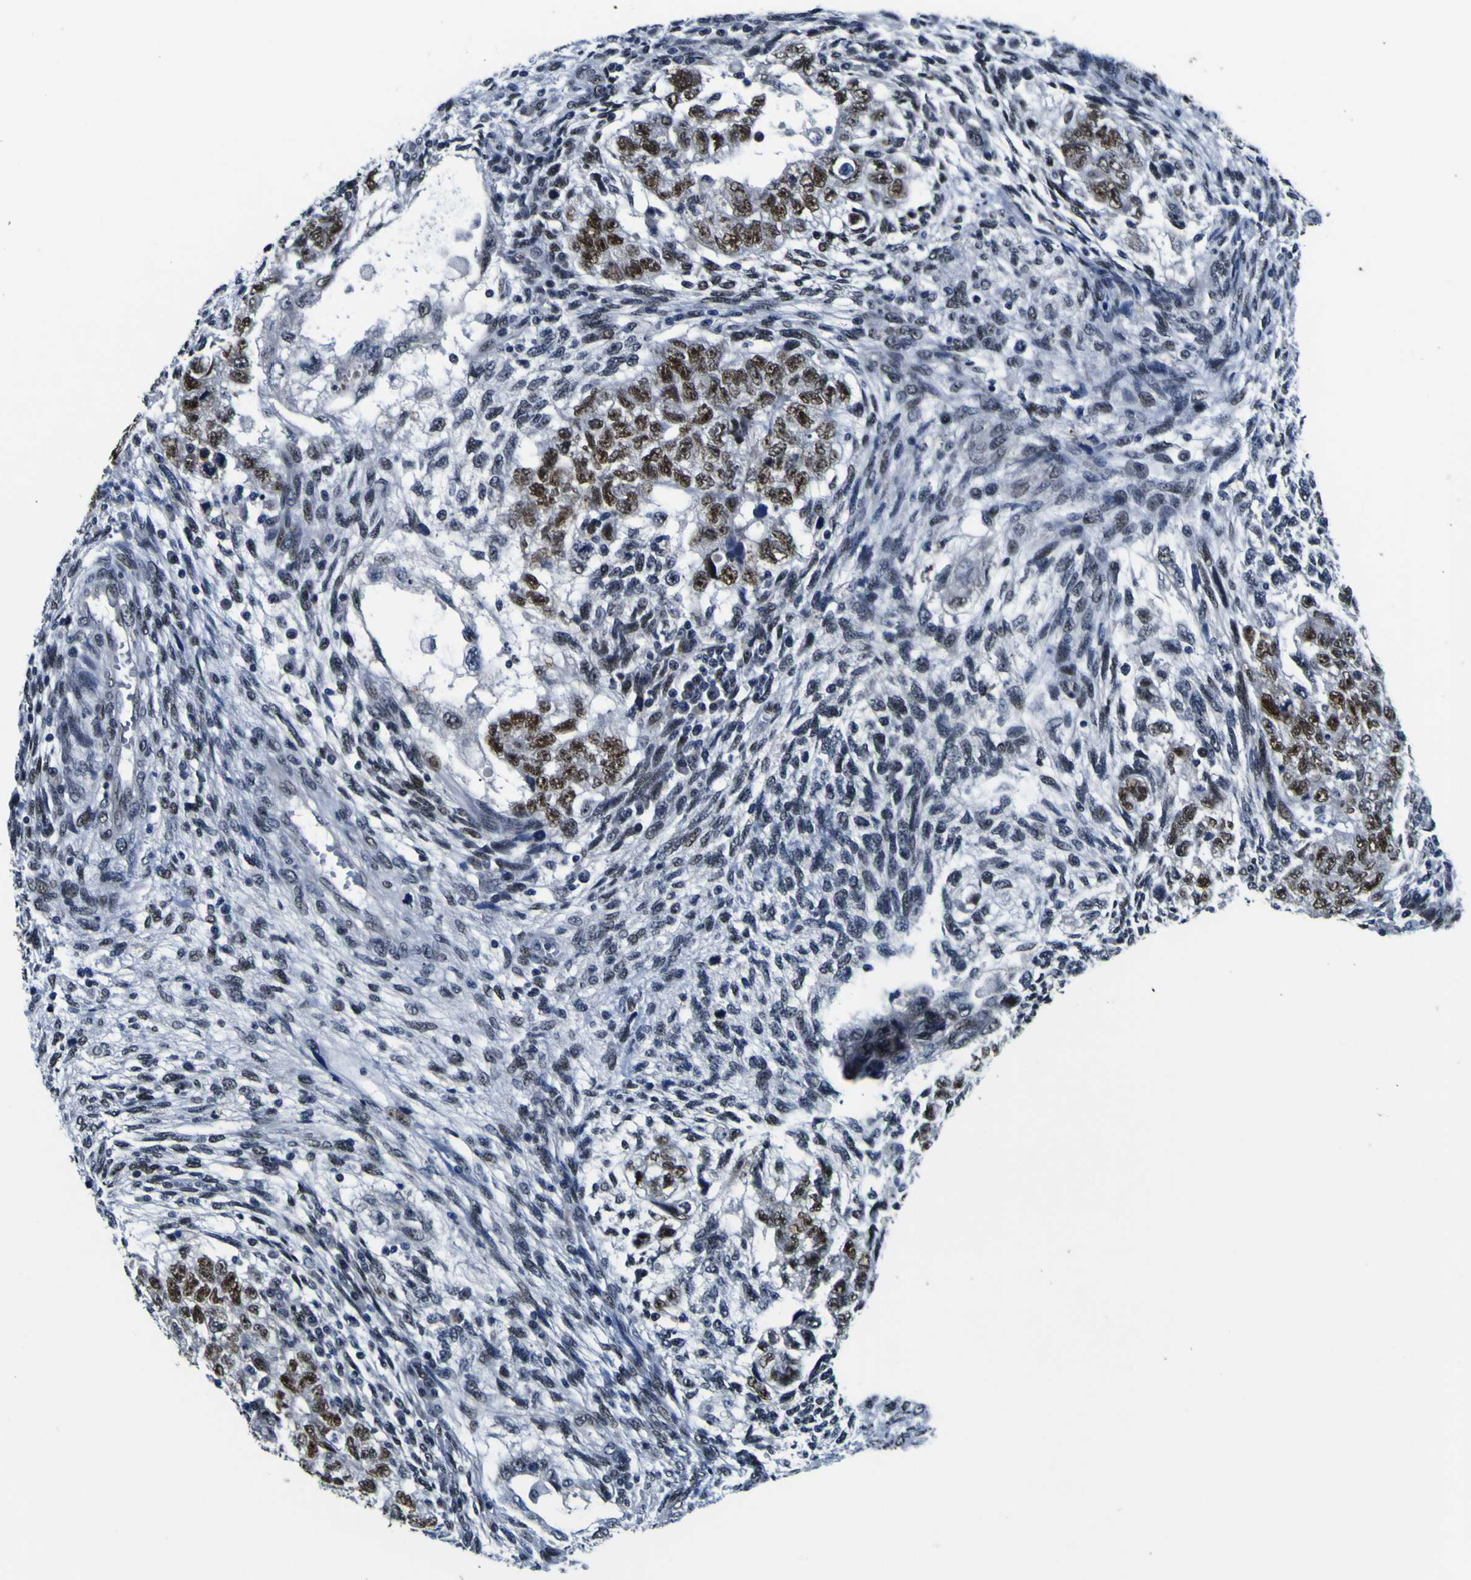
{"staining": {"intensity": "strong", "quantity": "25%-75%", "location": "nuclear"}, "tissue": "testis cancer", "cell_type": "Tumor cells", "image_type": "cancer", "snomed": [{"axis": "morphology", "description": "Normal tissue, NOS"}, {"axis": "morphology", "description": "Carcinoma, Embryonal, NOS"}, {"axis": "topography", "description": "Testis"}], "caption": "IHC image of human testis cancer (embryonal carcinoma) stained for a protein (brown), which exhibits high levels of strong nuclear expression in about 25%-75% of tumor cells.", "gene": "CUL4B", "patient": {"sex": "male", "age": 36}}